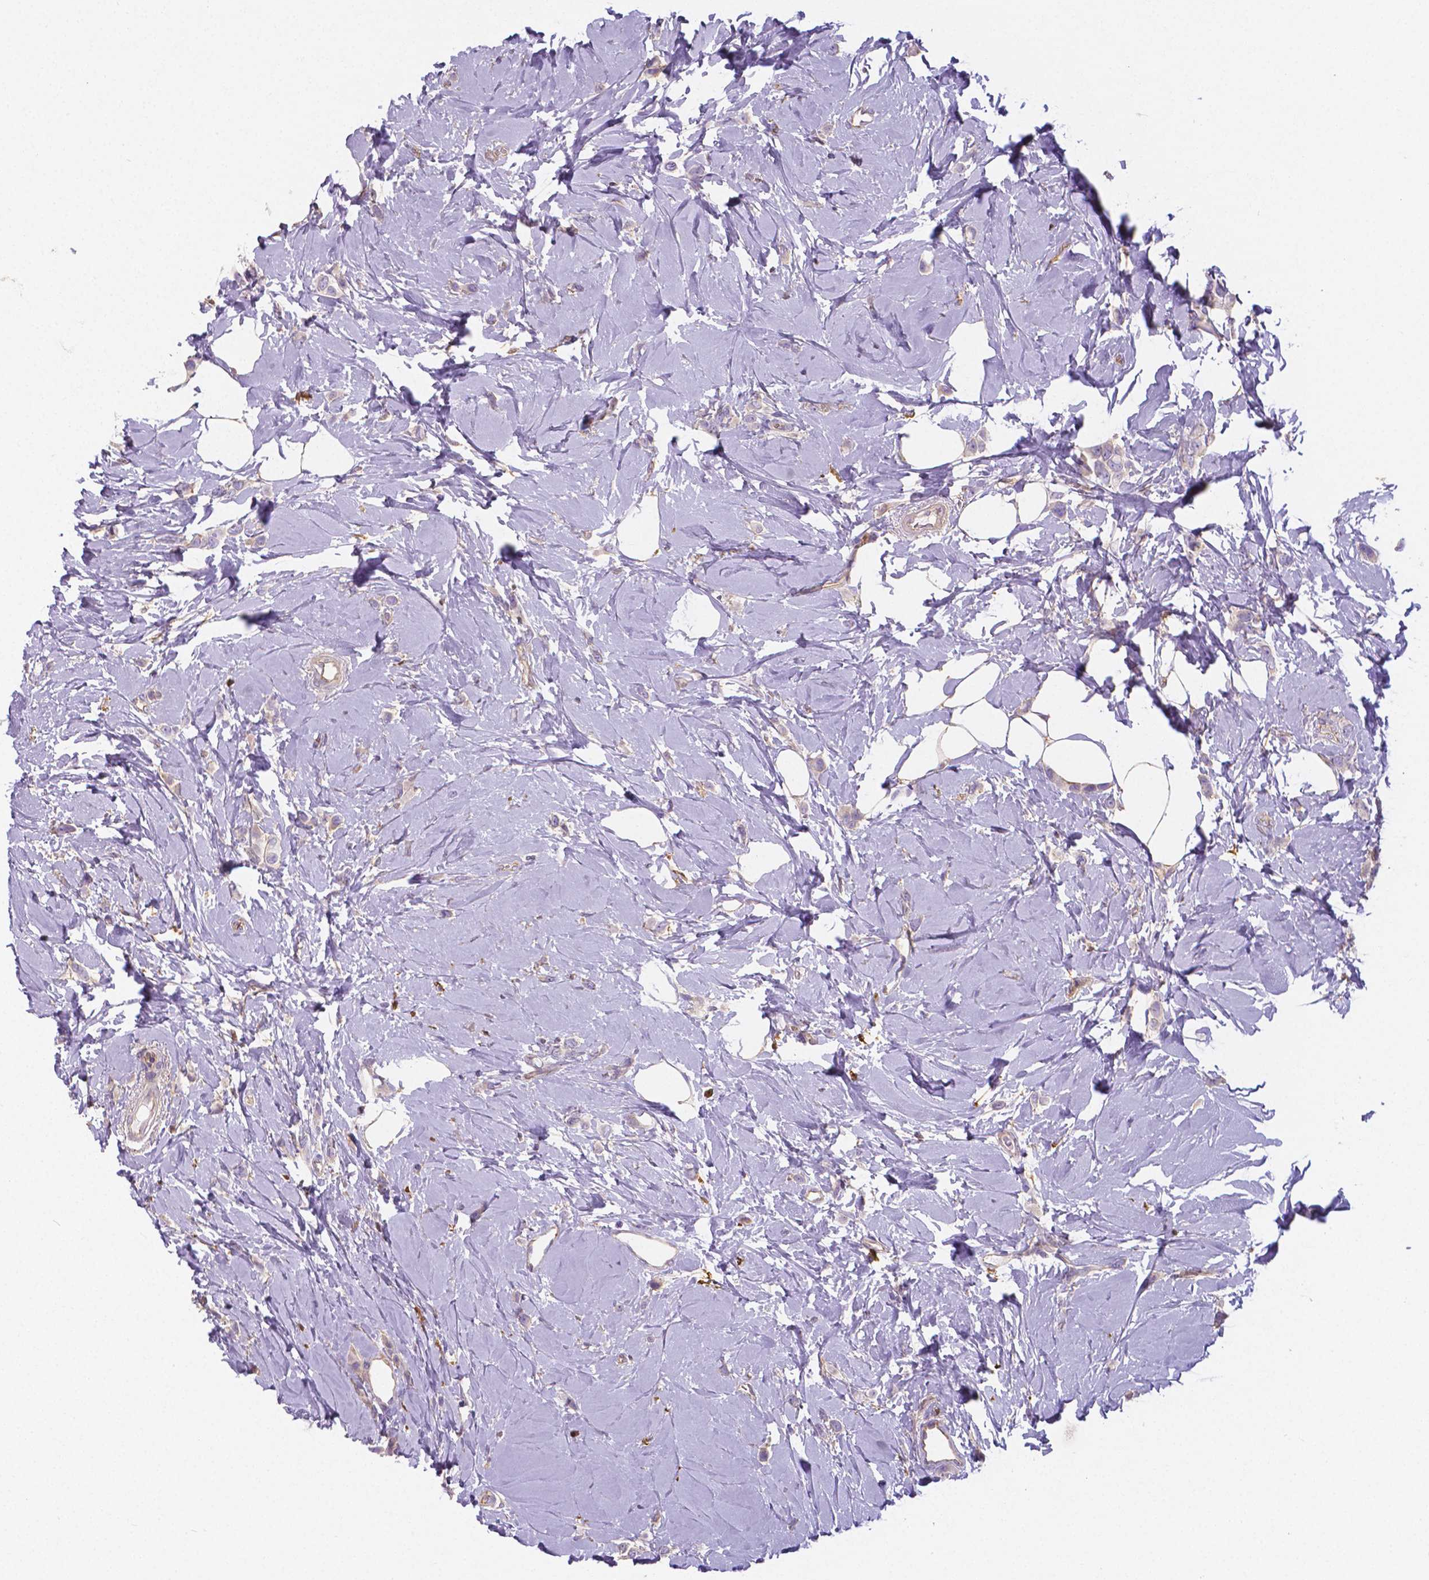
{"staining": {"intensity": "negative", "quantity": "none", "location": "none"}, "tissue": "breast cancer", "cell_type": "Tumor cells", "image_type": "cancer", "snomed": [{"axis": "morphology", "description": "Lobular carcinoma"}, {"axis": "topography", "description": "Breast"}], "caption": "Tumor cells are negative for protein expression in human breast lobular carcinoma. (Stains: DAB immunohistochemistry (IHC) with hematoxylin counter stain, Microscopy: brightfield microscopy at high magnification).", "gene": "CRMP1", "patient": {"sex": "female", "age": 66}}